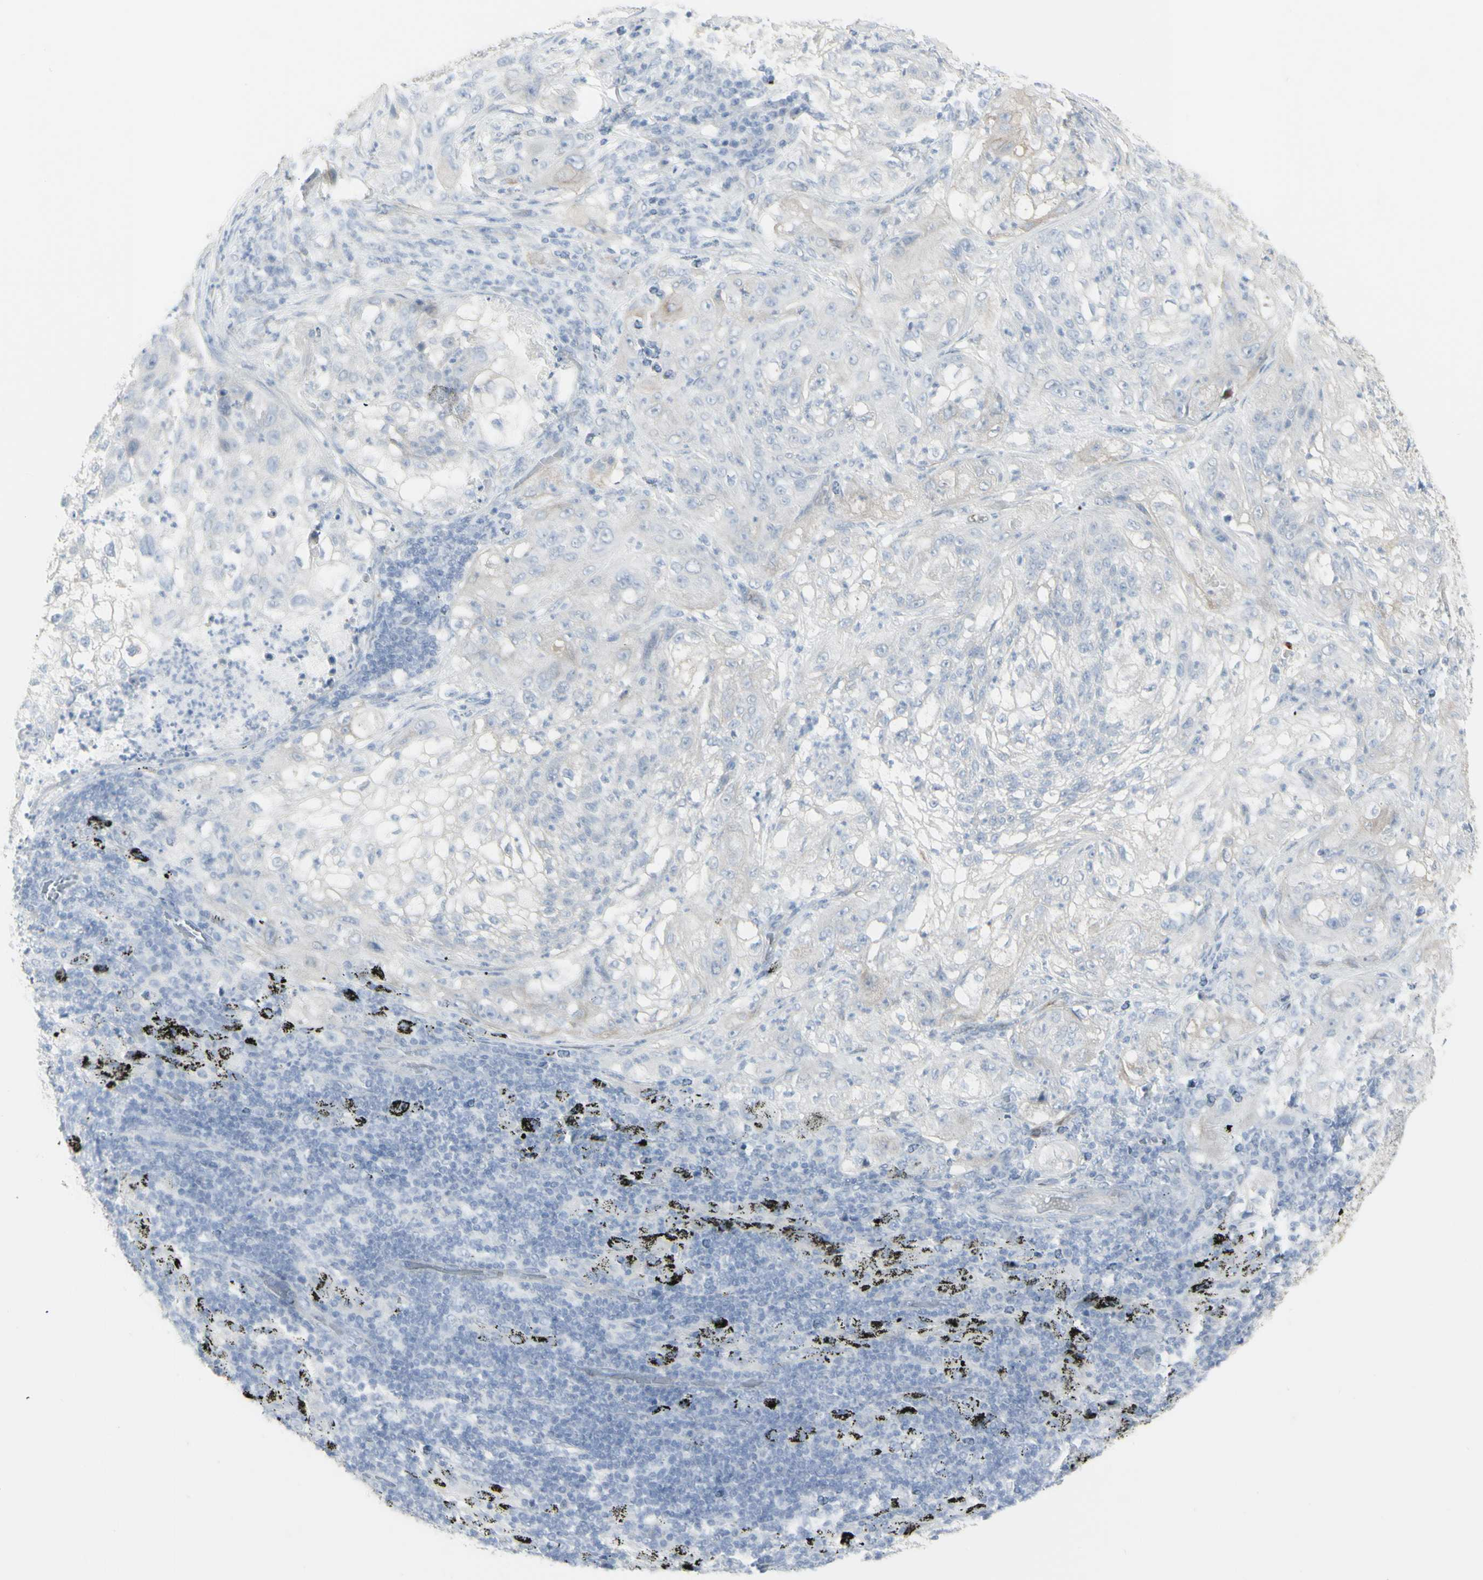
{"staining": {"intensity": "weak", "quantity": "<25%", "location": "cytoplasmic/membranous"}, "tissue": "lung cancer", "cell_type": "Tumor cells", "image_type": "cancer", "snomed": [{"axis": "morphology", "description": "Inflammation, NOS"}, {"axis": "morphology", "description": "Squamous cell carcinoma, NOS"}, {"axis": "topography", "description": "Lymph node"}, {"axis": "topography", "description": "Soft tissue"}, {"axis": "topography", "description": "Lung"}], "caption": "A histopathology image of lung cancer (squamous cell carcinoma) stained for a protein exhibits no brown staining in tumor cells.", "gene": "ENSG00000198211", "patient": {"sex": "male", "age": 66}}